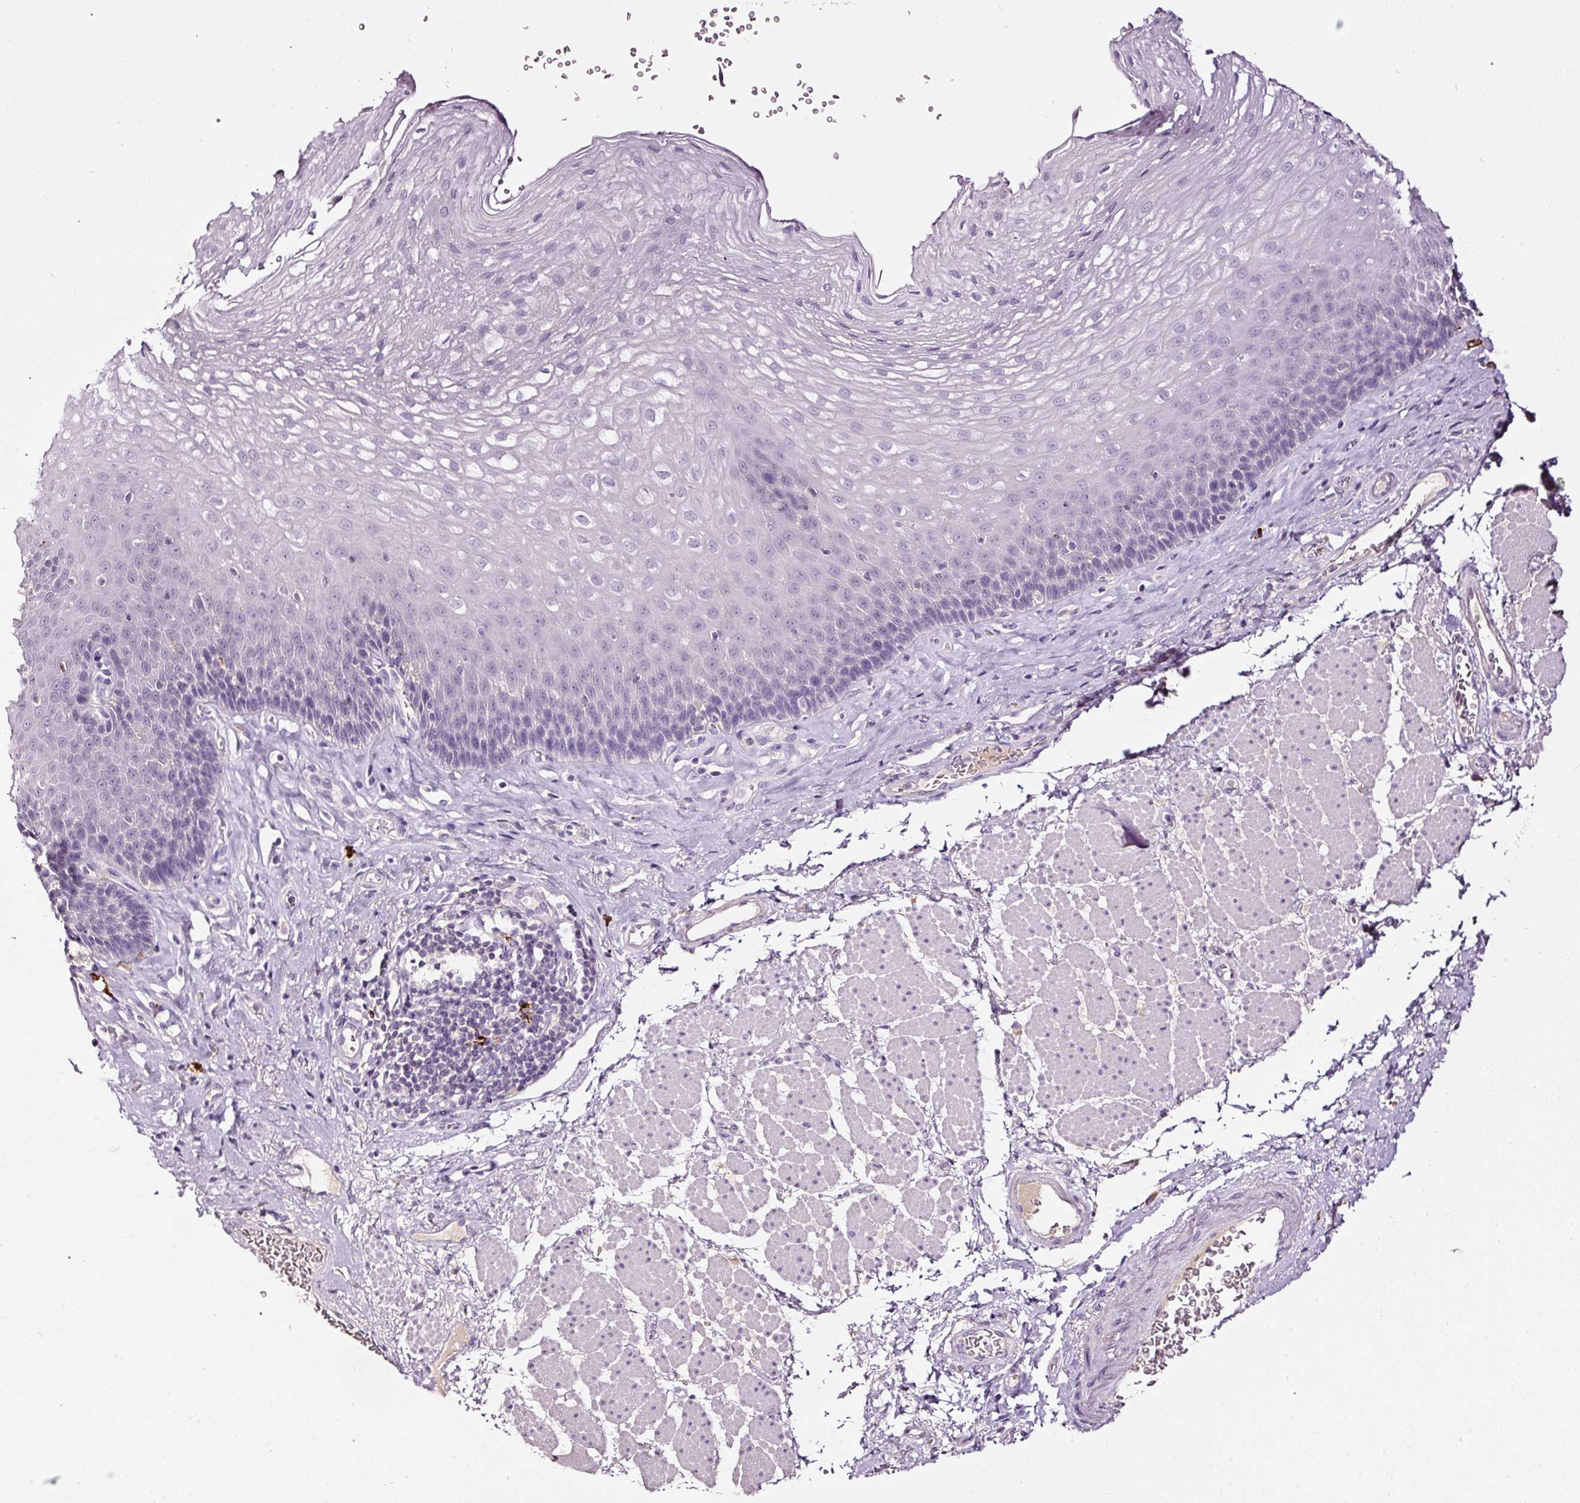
{"staining": {"intensity": "moderate", "quantity": "<25%", "location": "cytoplasmic/membranous"}, "tissue": "esophagus", "cell_type": "Squamous epithelial cells", "image_type": "normal", "snomed": [{"axis": "morphology", "description": "Normal tissue, NOS"}, {"axis": "topography", "description": "Esophagus"}], "caption": "Moderate cytoplasmic/membranous positivity is present in about <25% of squamous epithelial cells in unremarkable esophagus.", "gene": "LAMP3", "patient": {"sex": "female", "age": 66}}